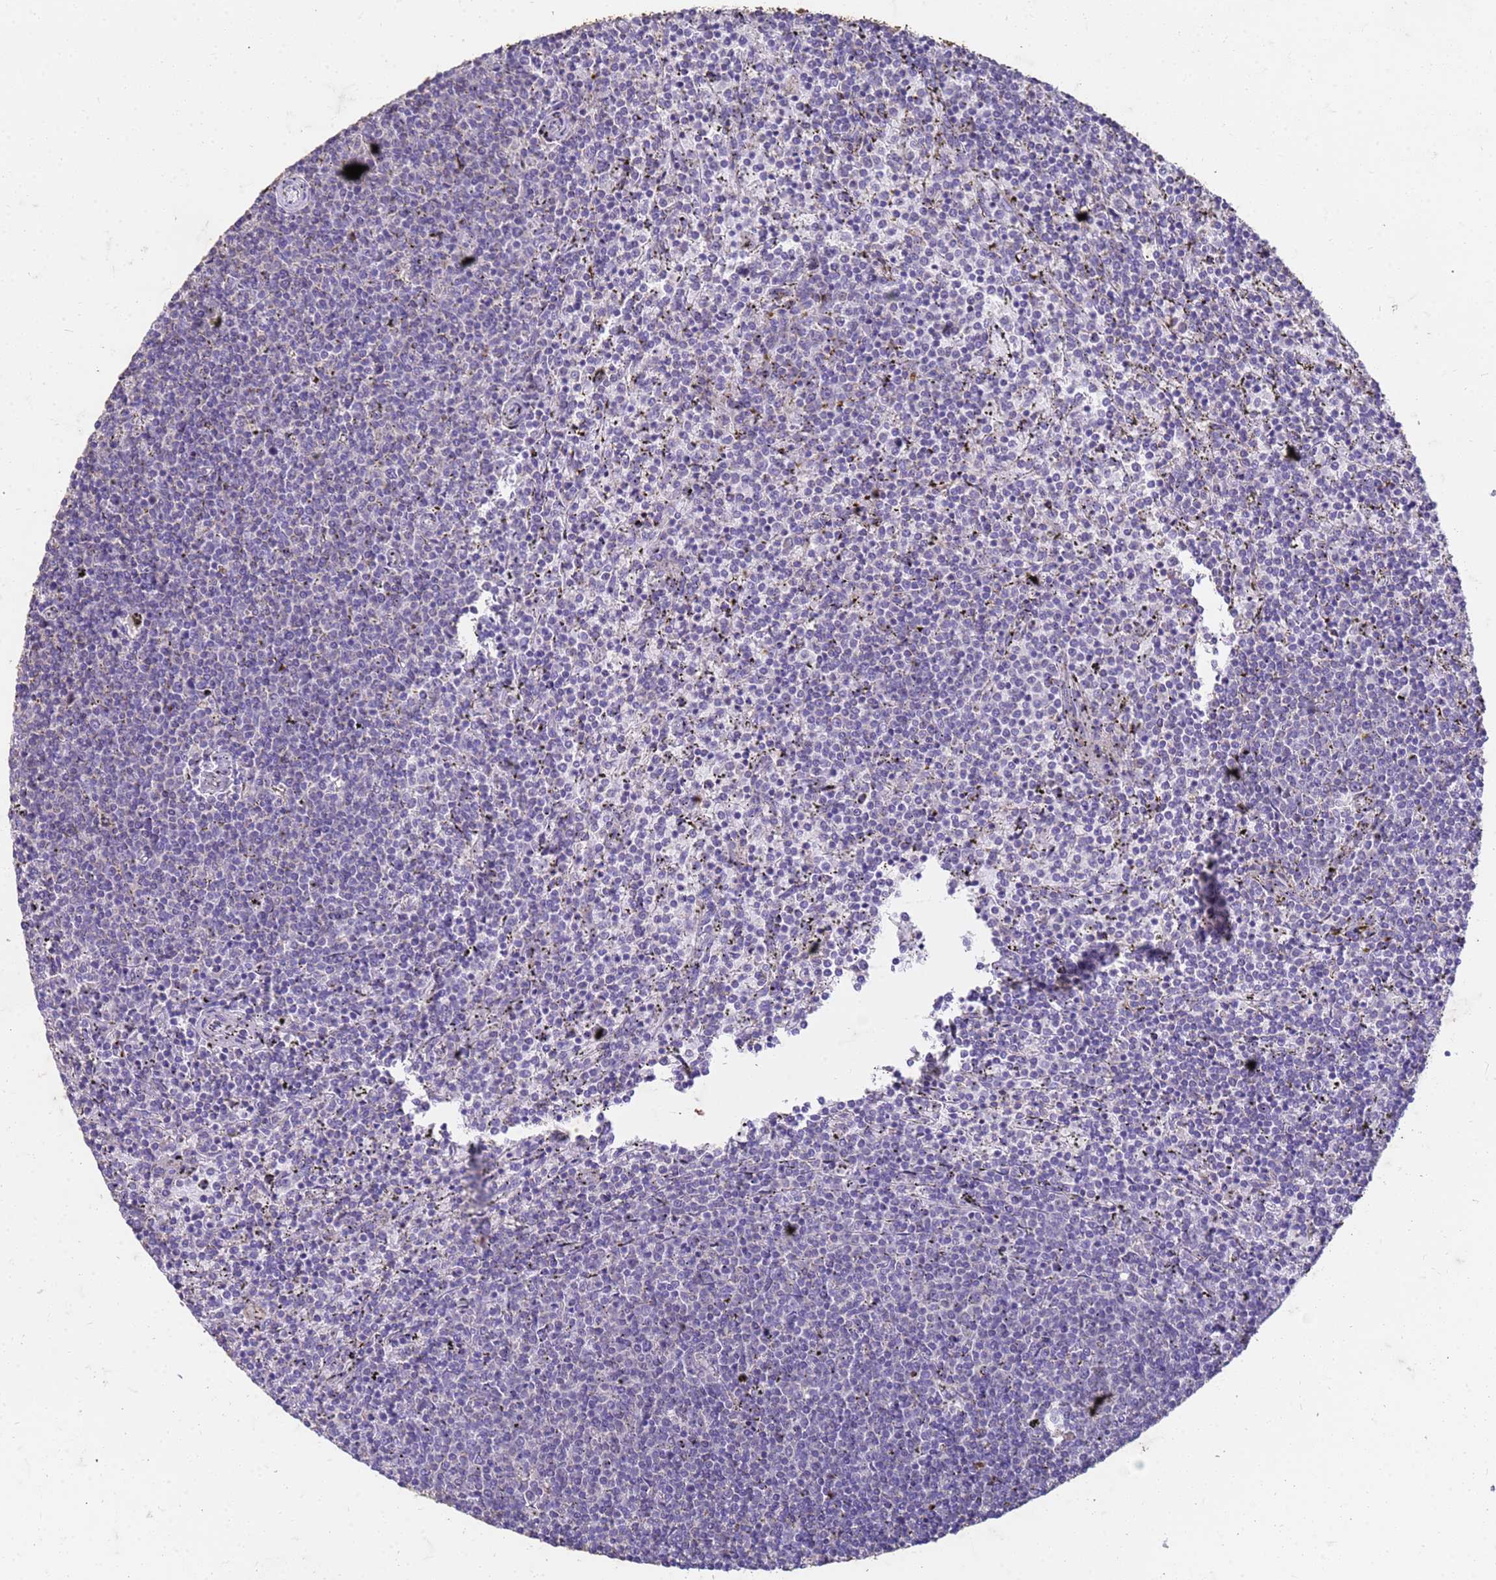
{"staining": {"intensity": "negative", "quantity": "none", "location": "none"}, "tissue": "lymphoma", "cell_type": "Tumor cells", "image_type": "cancer", "snomed": [{"axis": "morphology", "description": "Malignant lymphoma, non-Hodgkin's type, Low grade"}, {"axis": "topography", "description": "Spleen"}], "caption": "Tumor cells are negative for protein expression in human low-grade malignant lymphoma, non-Hodgkin's type. (DAB immunohistochemistry (IHC) visualized using brightfield microscopy, high magnification).", "gene": "SLC25A15", "patient": {"sex": "female", "age": 50}}